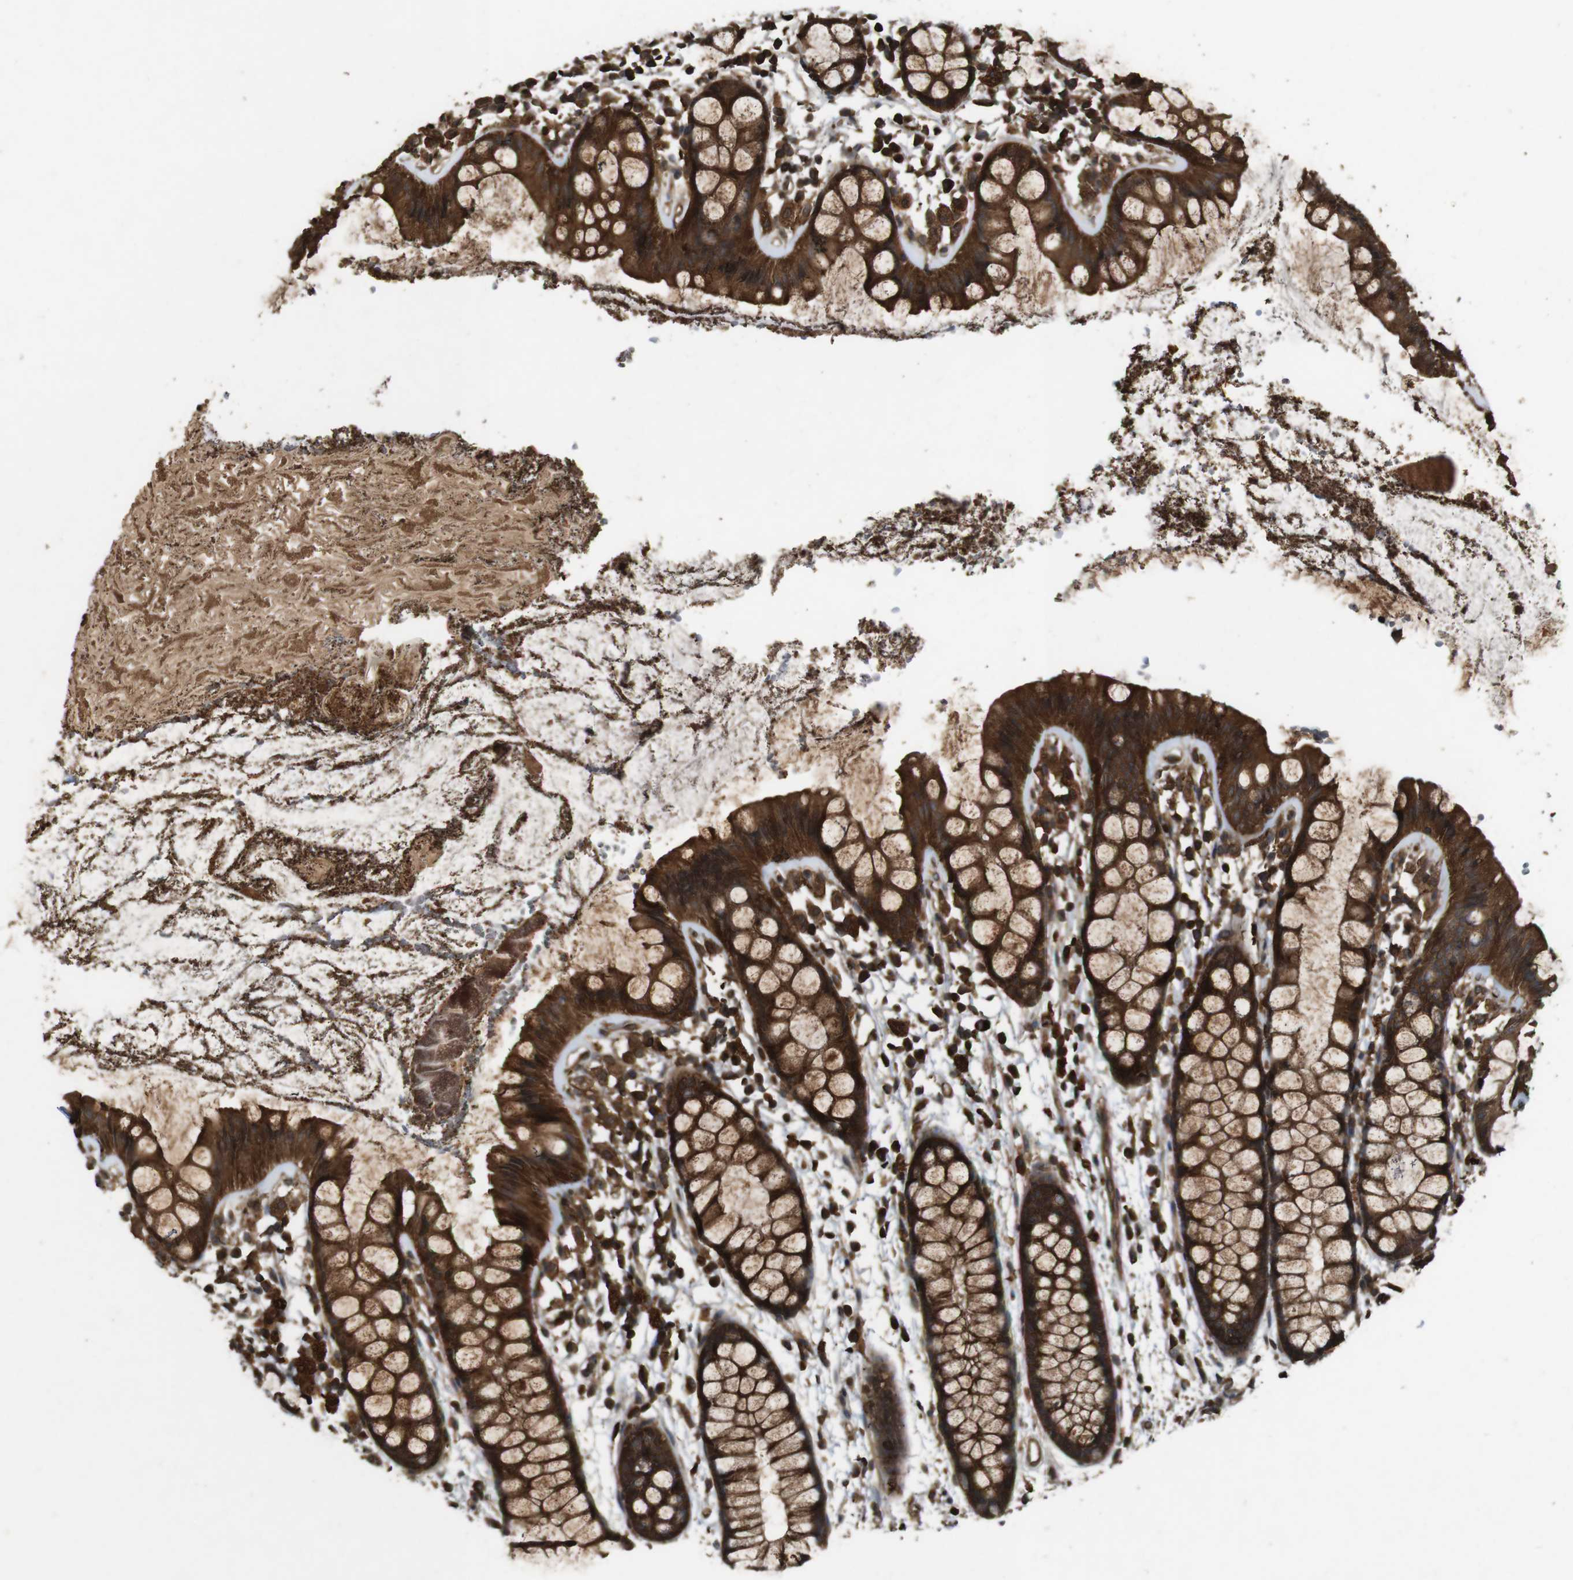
{"staining": {"intensity": "strong", "quantity": ">75%", "location": "cytoplasmic/membranous"}, "tissue": "rectum", "cell_type": "Glandular cells", "image_type": "normal", "snomed": [{"axis": "morphology", "description": "Normal tissue, NOS"}, {"axis": "topography", "description": "Rectum"}], "caption": "Strong cytoplasmic/membranous protein positivity is appreciated in approximately >75% of glandular cells in rectum. (DAB = brown stain, brightfield microscopy at high magnification).", "gene": "BAG4", "patient": {"sex": "female", "age": 66}}